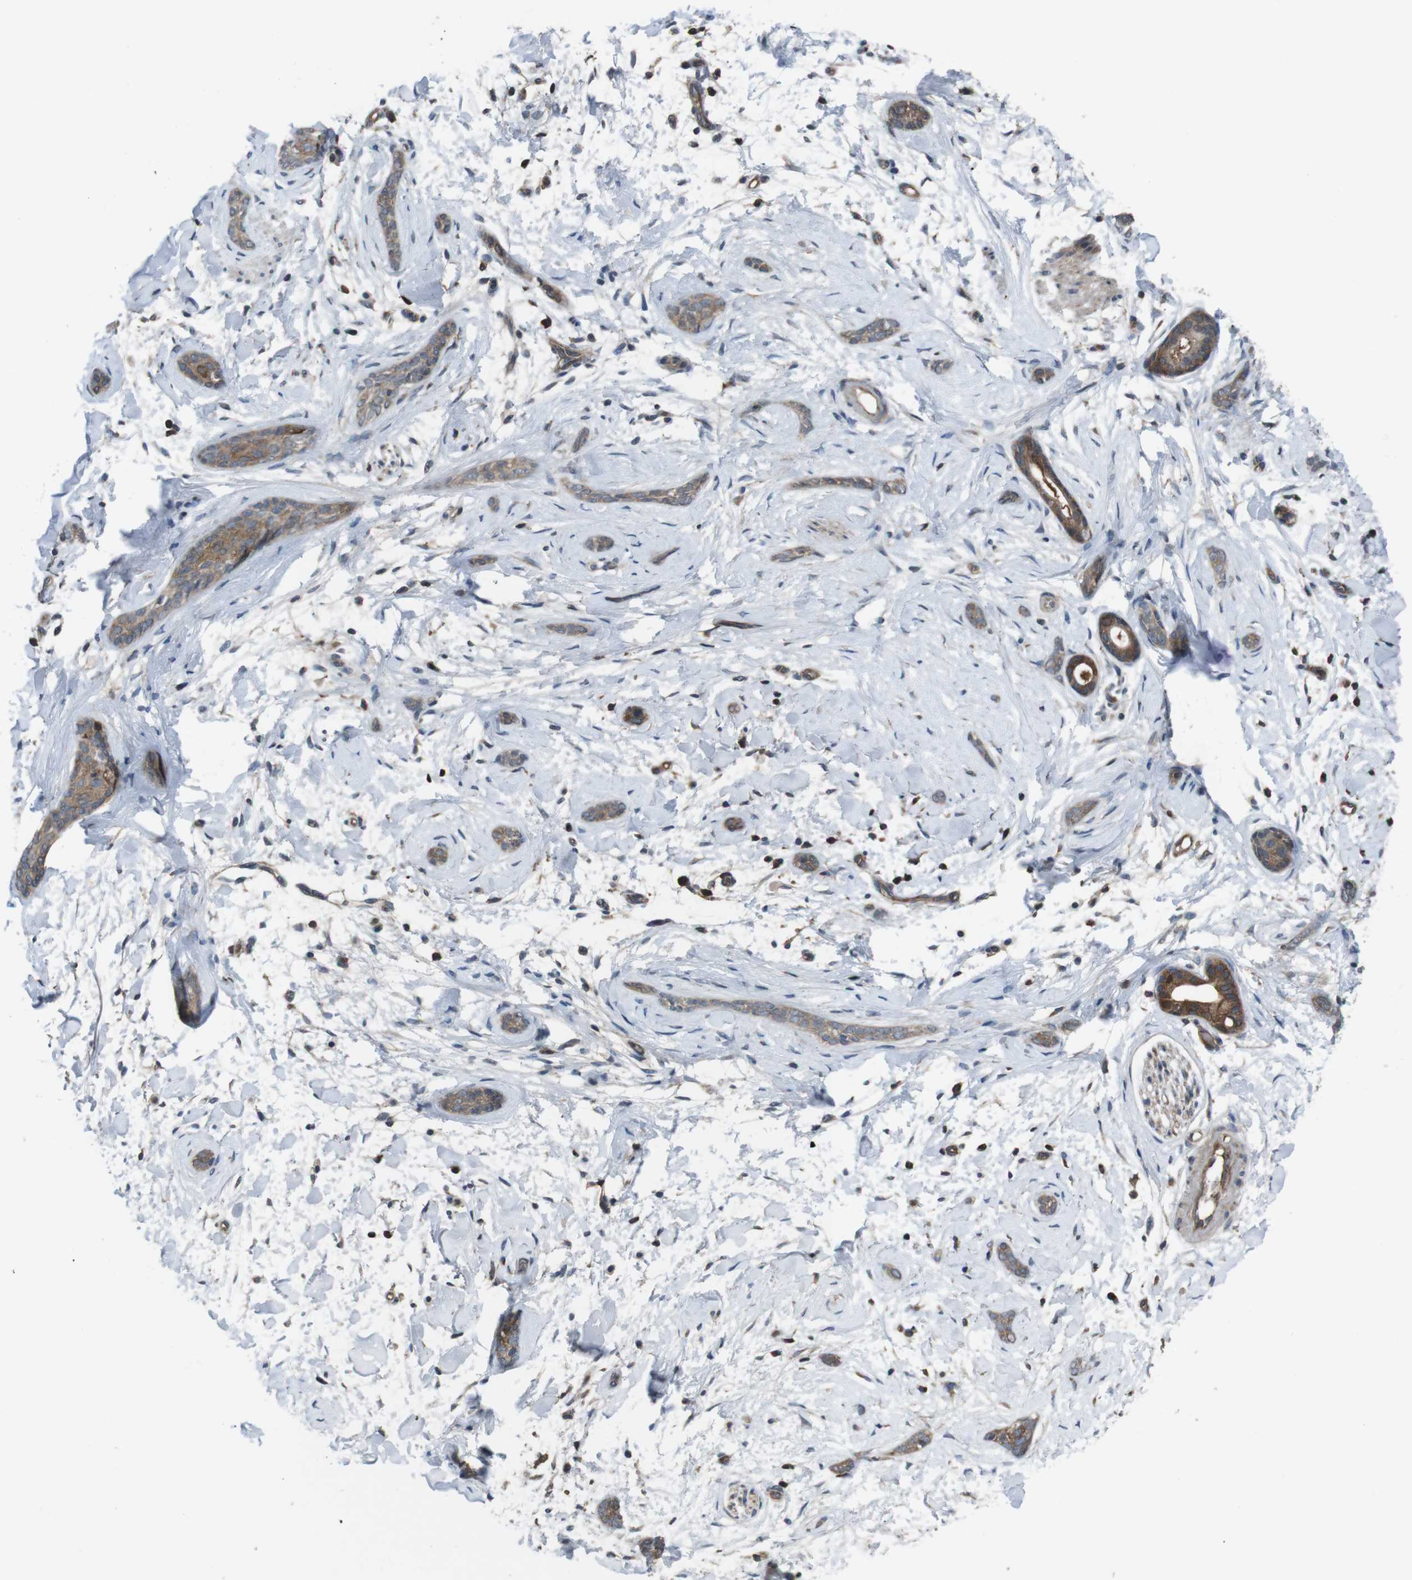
{"staining": {"intensity": "moderate", "quantity": "25%-75%", "location": "cytoplasmic/membranous"}, "tissue": "skin cancer", "cell_type": "Tumor cells", "image_type": "cancer", "snomed": [{"axis": "morphology", "description": "Basal cell carcinoma"}, {"axis": "morphology", "description": "Adnexal tumor, benign"}, {"axis": "topography", "description": "Skin"}], "caption": "Immunohistochemistry (IHC) (DAB (3,3'-diaminobenzidine)) staining of human skin benign adnexal tumor shows moderate cytoplasmic/membranous protein positivity in about 25%-75% of tumor cells.", "gene": "SLC22A23", "patient": {"sex": "female", "age": 42}}